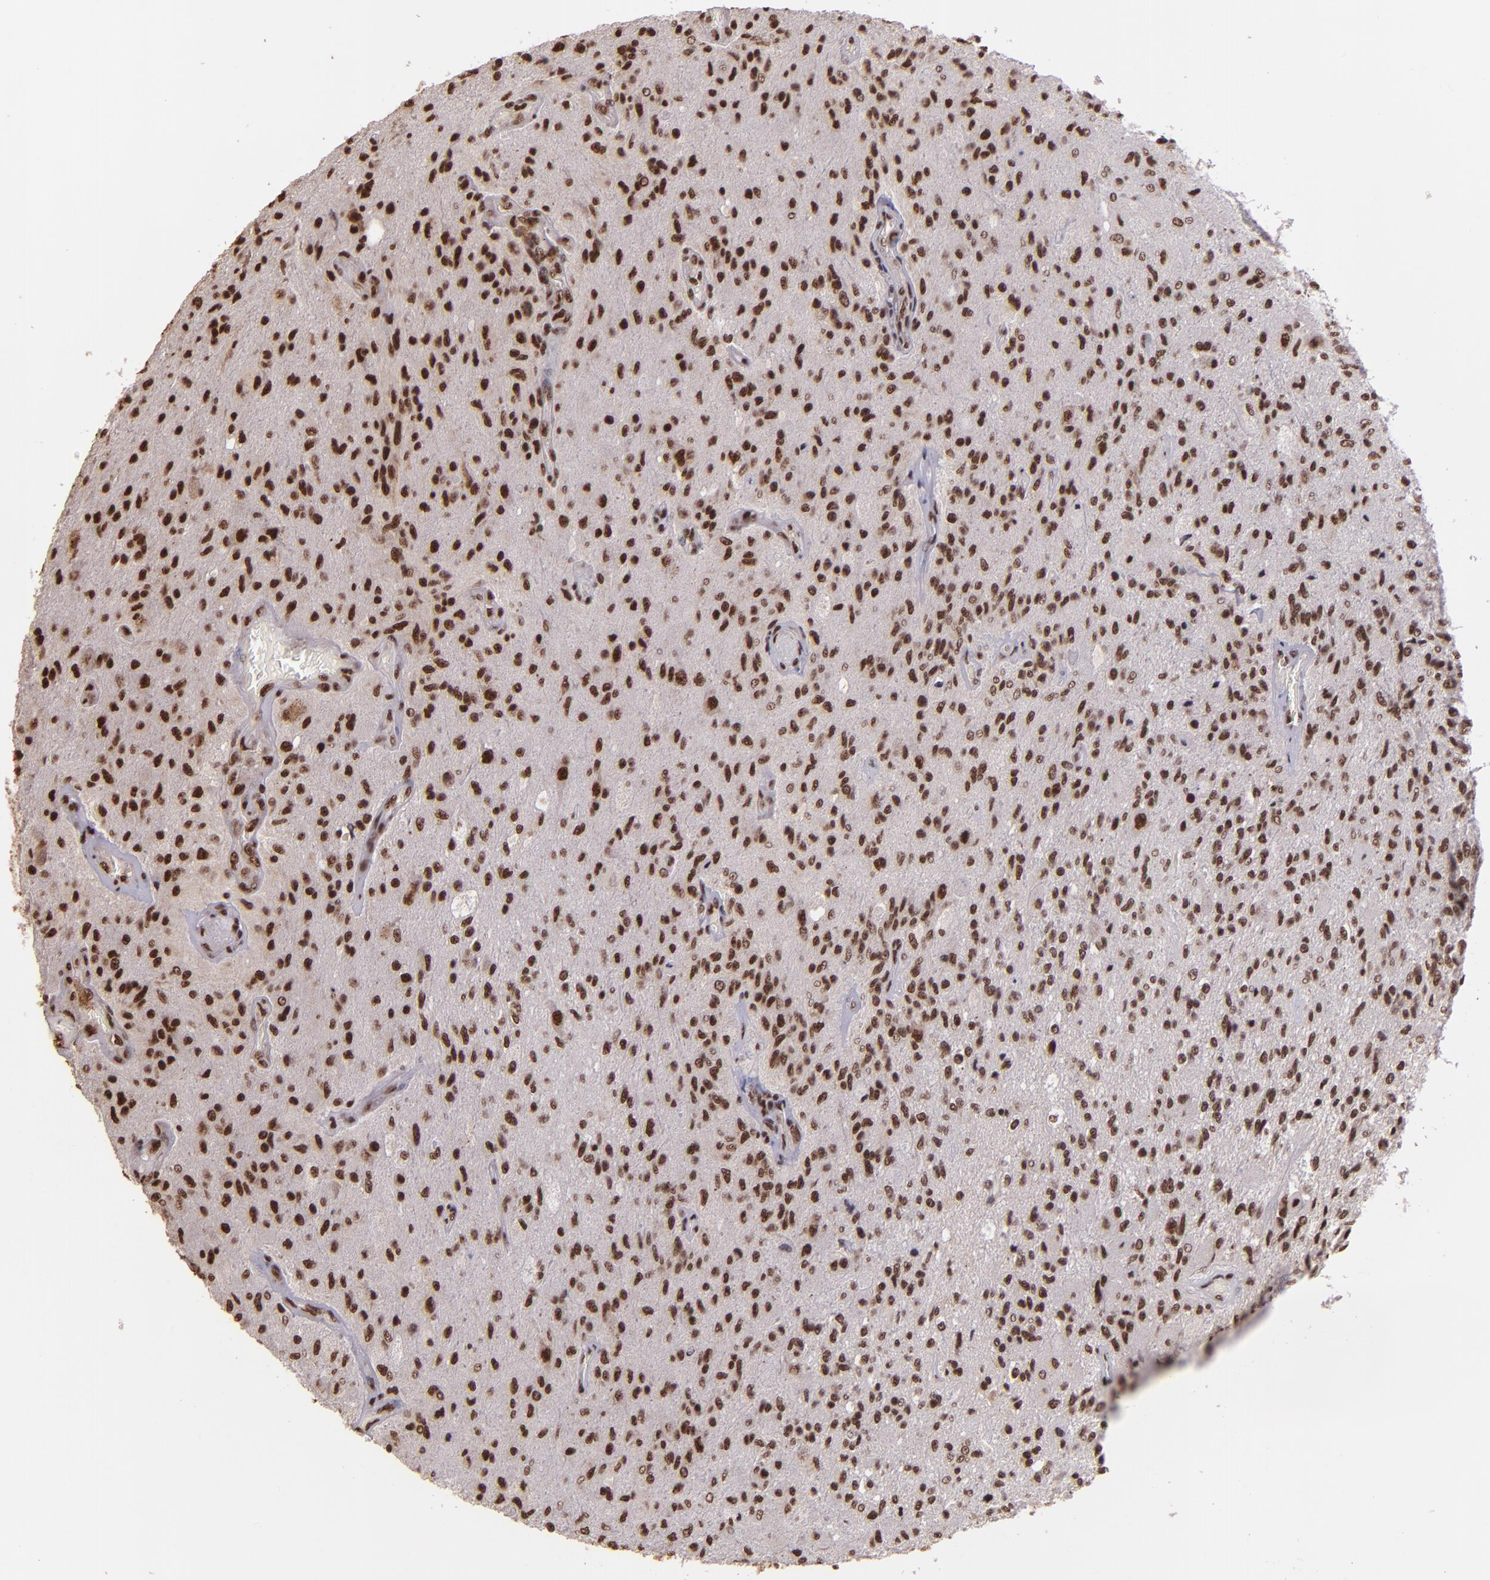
{"staining": {"intensity": "strong", "quantity": ">75%", "location": "nuclear"}, "tissue": "glioma", "cell_type": "Tumor cells", "image_type": "cancer", "snomed": [{"axis": "morphology", "description": "Normal tissue, NOS"}, {"axis": "morphology", "description": "Glioma, malignant, High grade"}, {"axis": "topography", "description": "Cerebral cortex"}], "caption": "Immunohistochemical staining of malignant high-grade glioma reveals high levels of strong nuclear protein positivity in approximately >75% of tumor cells.", "gene": "PQBP1", "patient": {"sex": "male", "age": 77}}